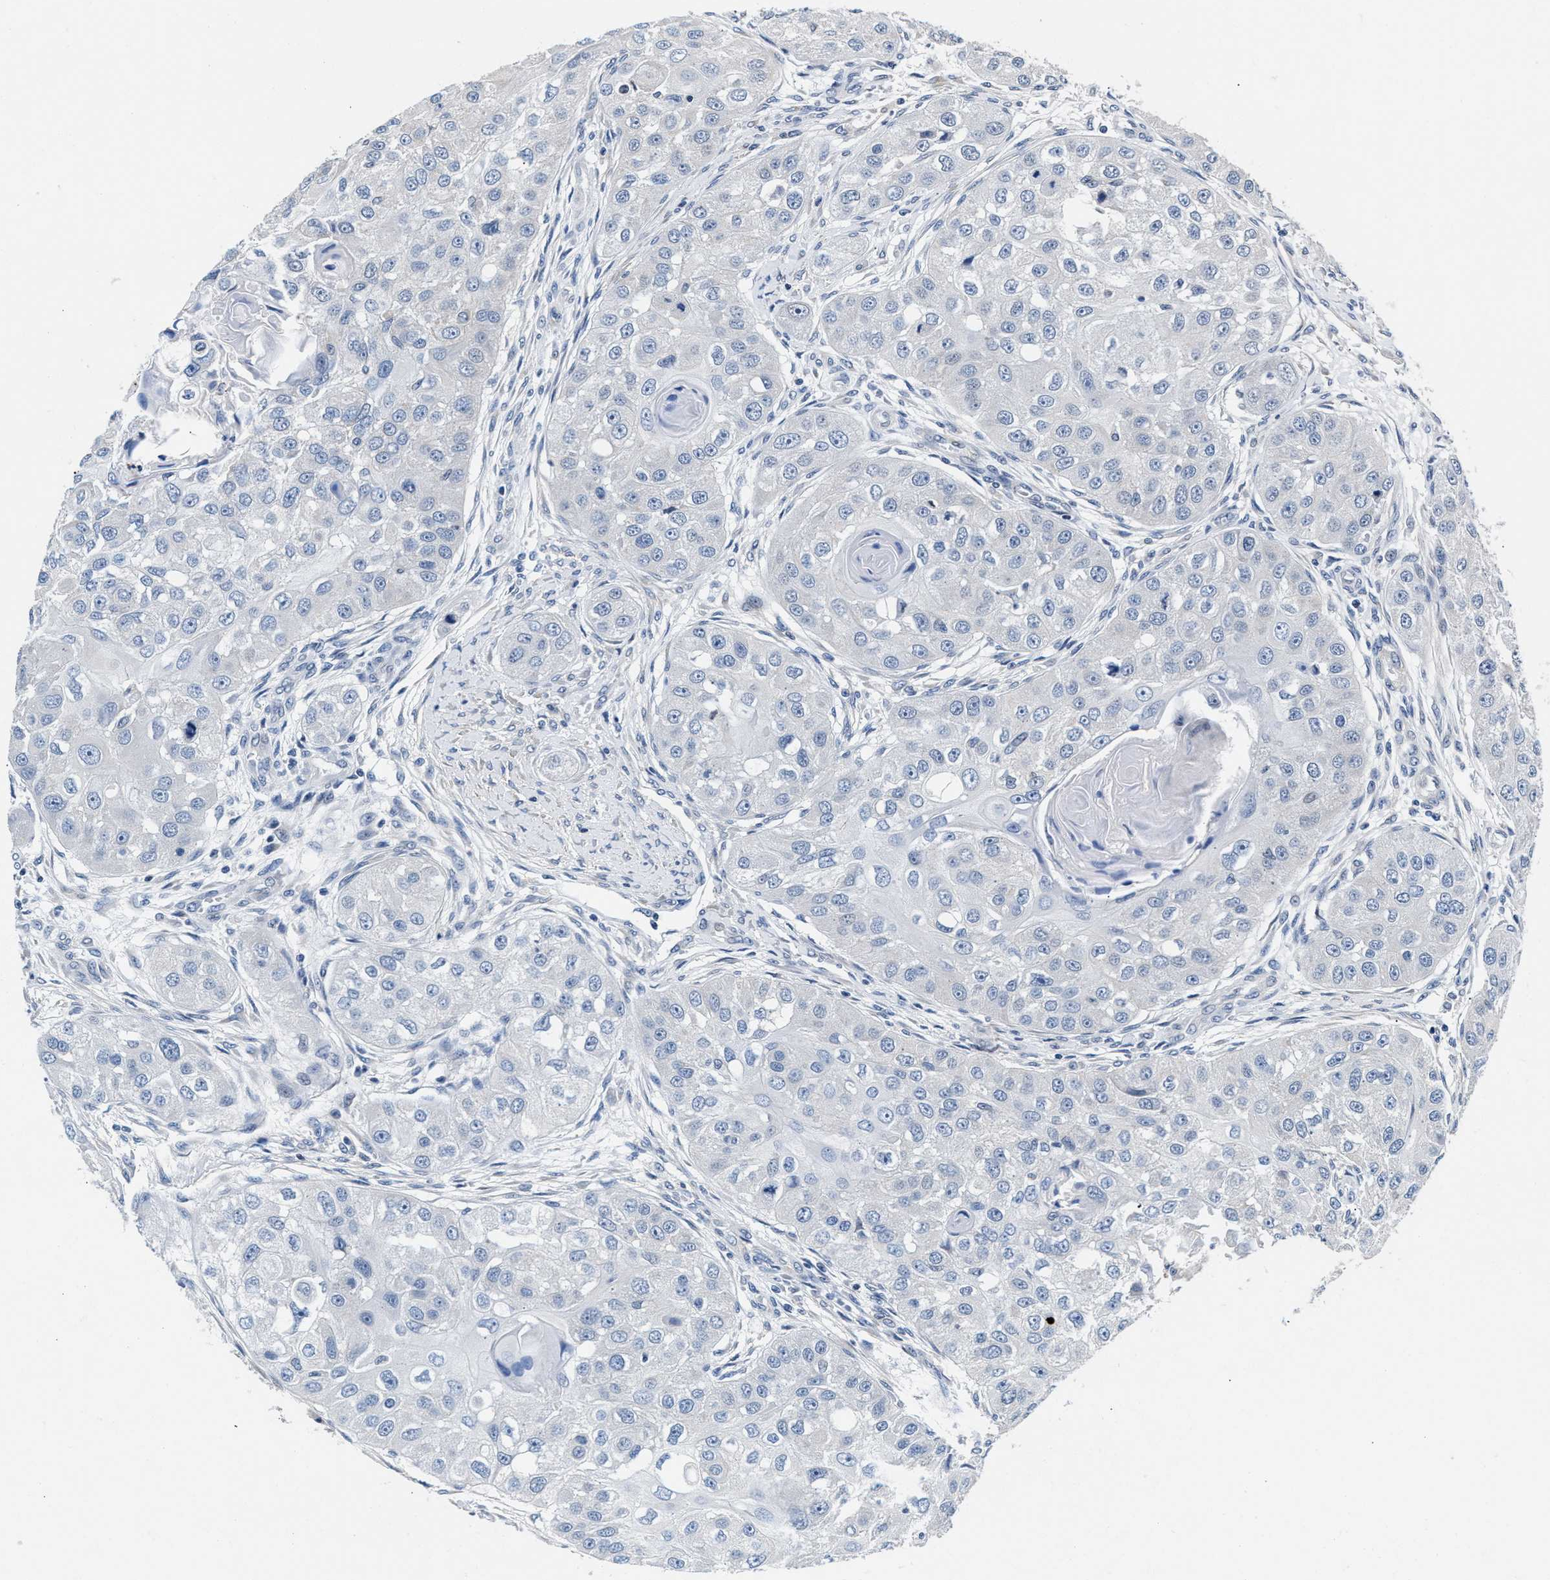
{"staining": {"intensity": "negative", "quantity": "none", "location": "none"}, "tissue": "head and neck cancer", "cell_type": "Tumor cells", "image_type": "cancer", "snomed": [{"axis": "morphology", "description": "Normal tissue, NOS"}, {"axis": "morphology", "description": "Squamous cell carcinoma, NOS"}, {"axis": "topography", "description": "Skeletal muscle"}, {"axis": "topography", "description": "Head-Neck"}], "caption": "Immunohistochemistry photomicrograph of human squamous cell carcinoma (head and neck) stained for a protein (brown), which displays no staining in tumor cells. (Immunohistochemistry, brightfield microscopy, high magnification).", "gene": "MYH3", "patient": {"sex": "male", "age": 51}}